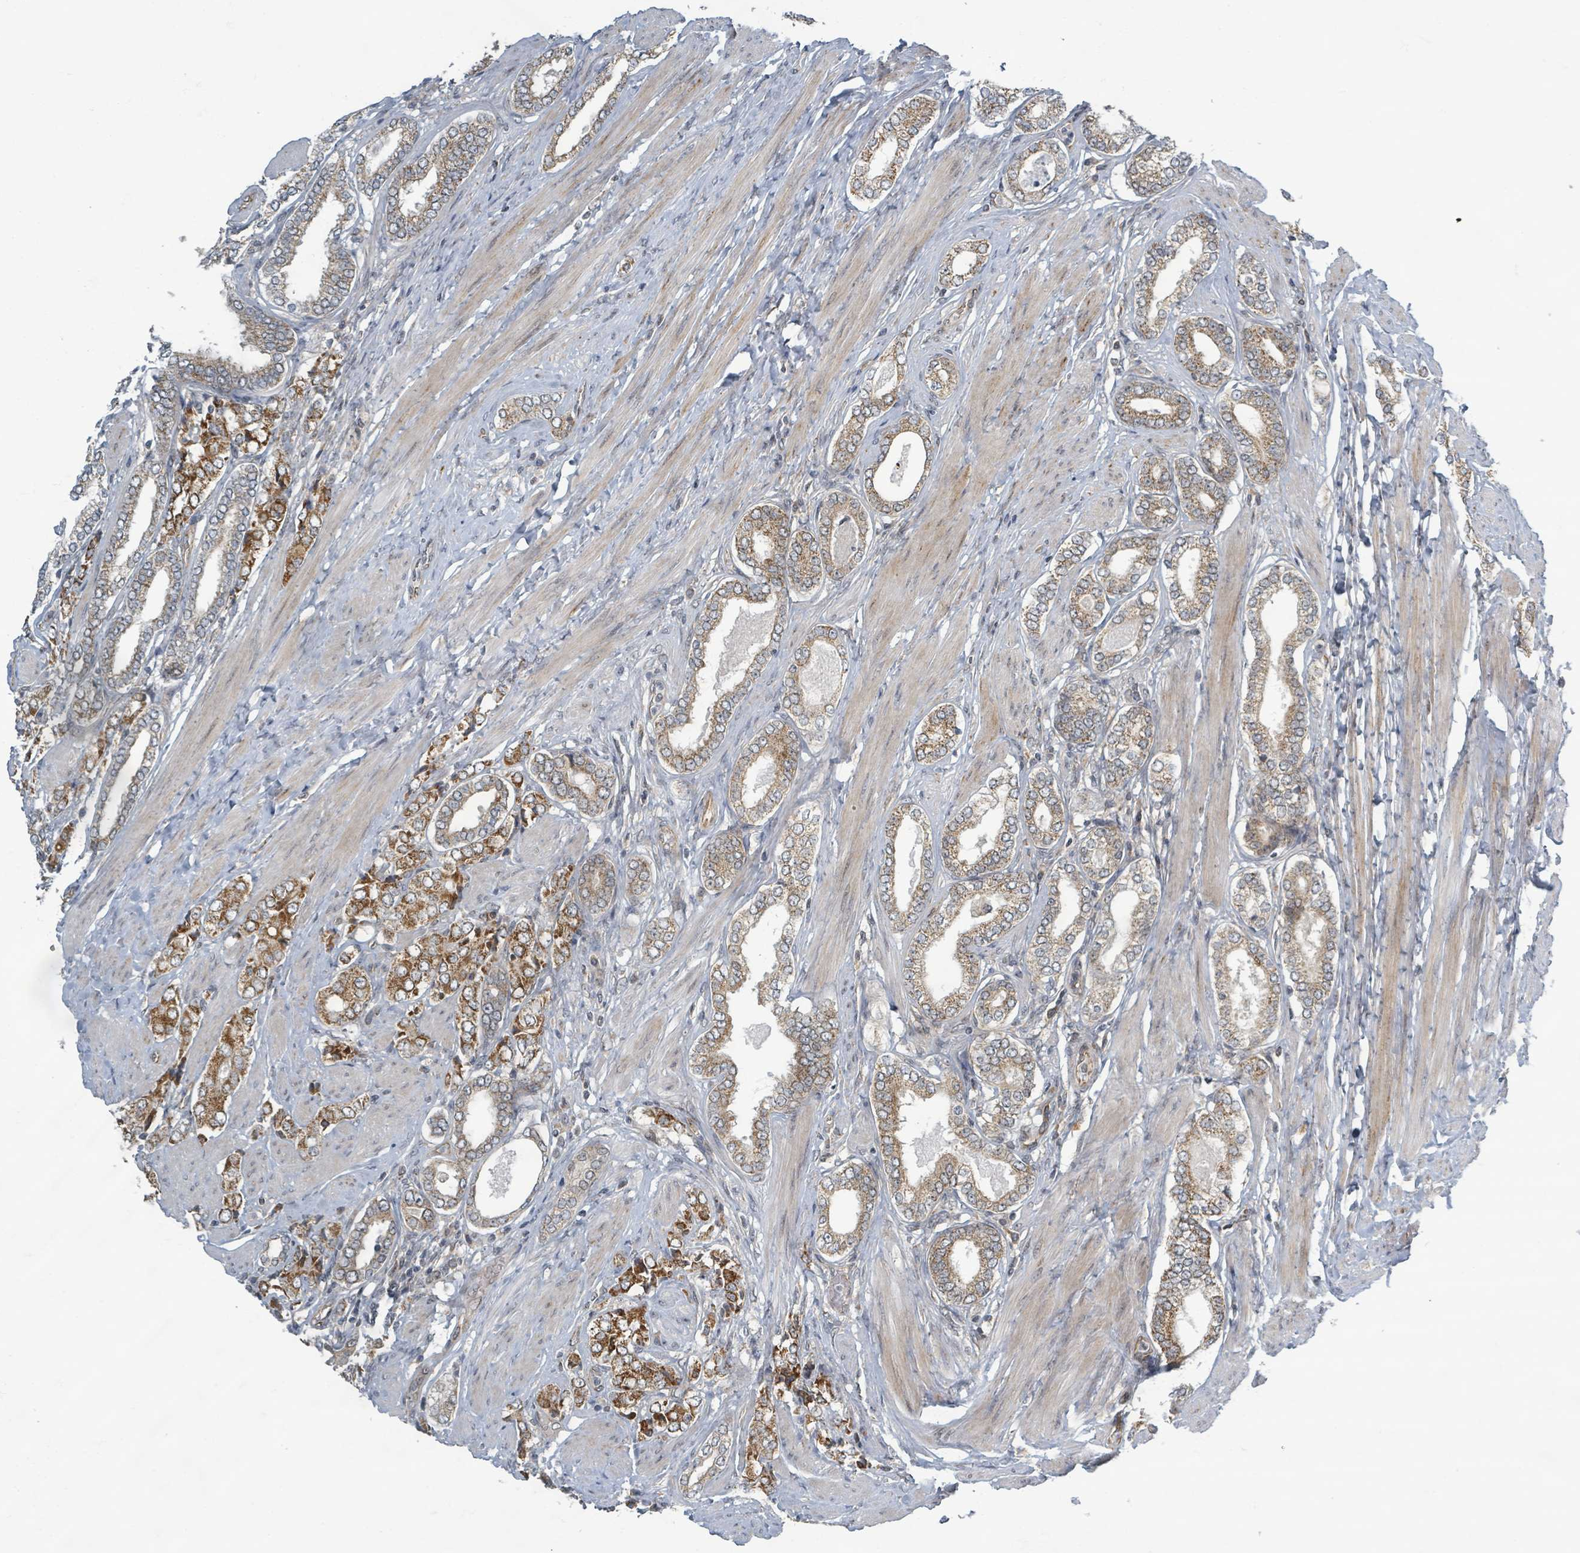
{"staining": {"intensity": "strong", "quantity": ">75%", "location": "cytoplasmic/membranous"}, "tissue": "prostate cancer", "cell_type": "Tumor cells", "image_type": "cancer", "snomed": [{"axis": "morphology", "description": "Adenocarcinoma, High grade"}, {"axis": "topography", "description": "Prostate"}], "caption": "Brown immunohistochemical staining in prostate cancer (adenocarcinoma (high-grade)) demonstrates strong cytoplasmic/membranous staining in approximately >75% of tumor cells.", "gene": "INTS15", "patient": {"sex": "male", "age": 71}}